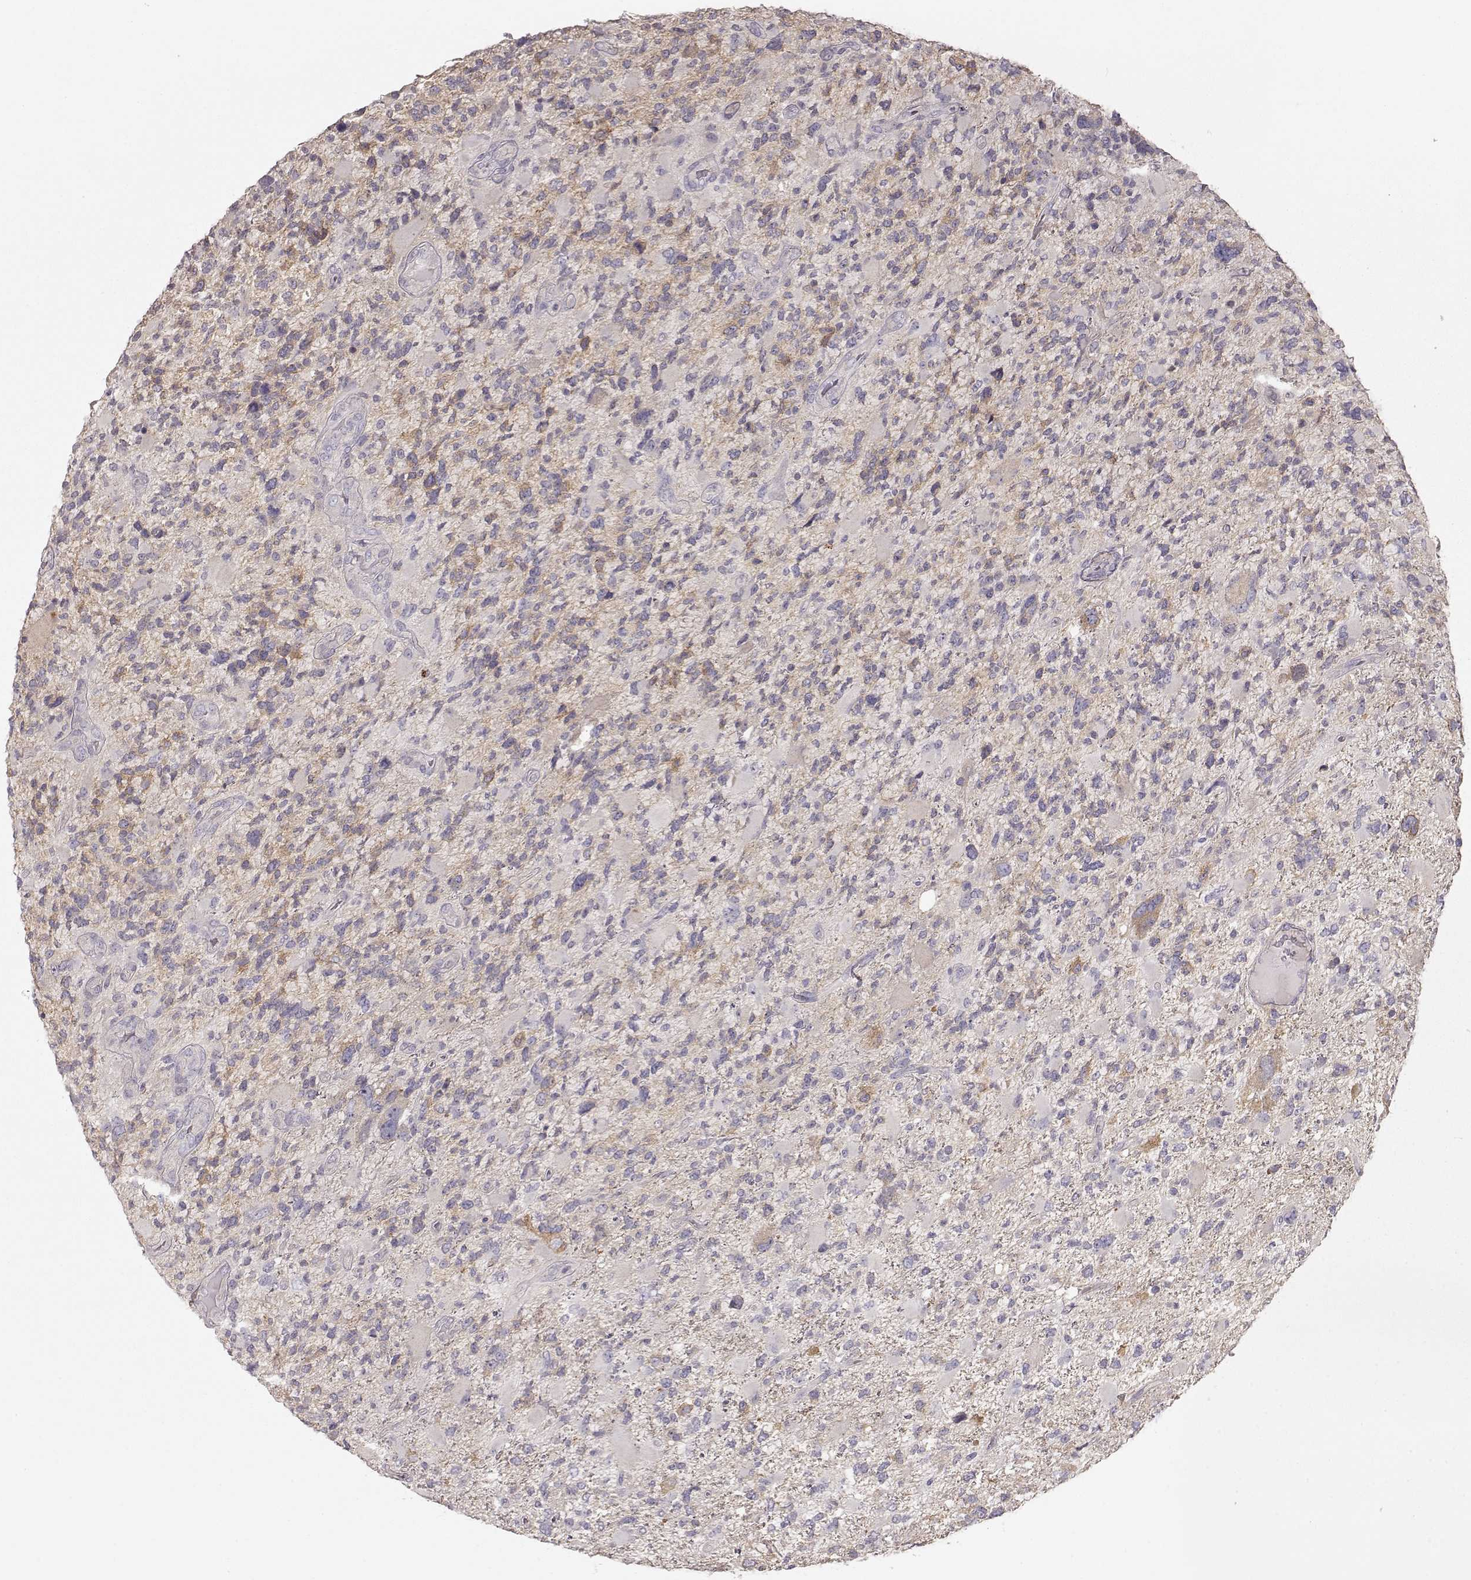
{"staining": {"intensity": "weak", "quantity": "25%-75%", "location": "cytoplasmic/membranous"}, "tissue": "glioma", "cell_type": "Tumor cells", "image_type": "cancer", "snomed": [{"axis": "morphology", "description": "Glioma, malignant, High grade"}, {"axis": "topography", "description": "Brain"}], "caption": "Malignant high-grade glioma was stained to show a protein in brown. There is low levels of weak cytoplasmic/membranous expression in approximately 25%-75% of tumor cells. (DAB IHC, brown staining for protein, blue staining for nuclei).", "gene": "ARHGAP8", "patient": {"sex": "female", "age": 71}}